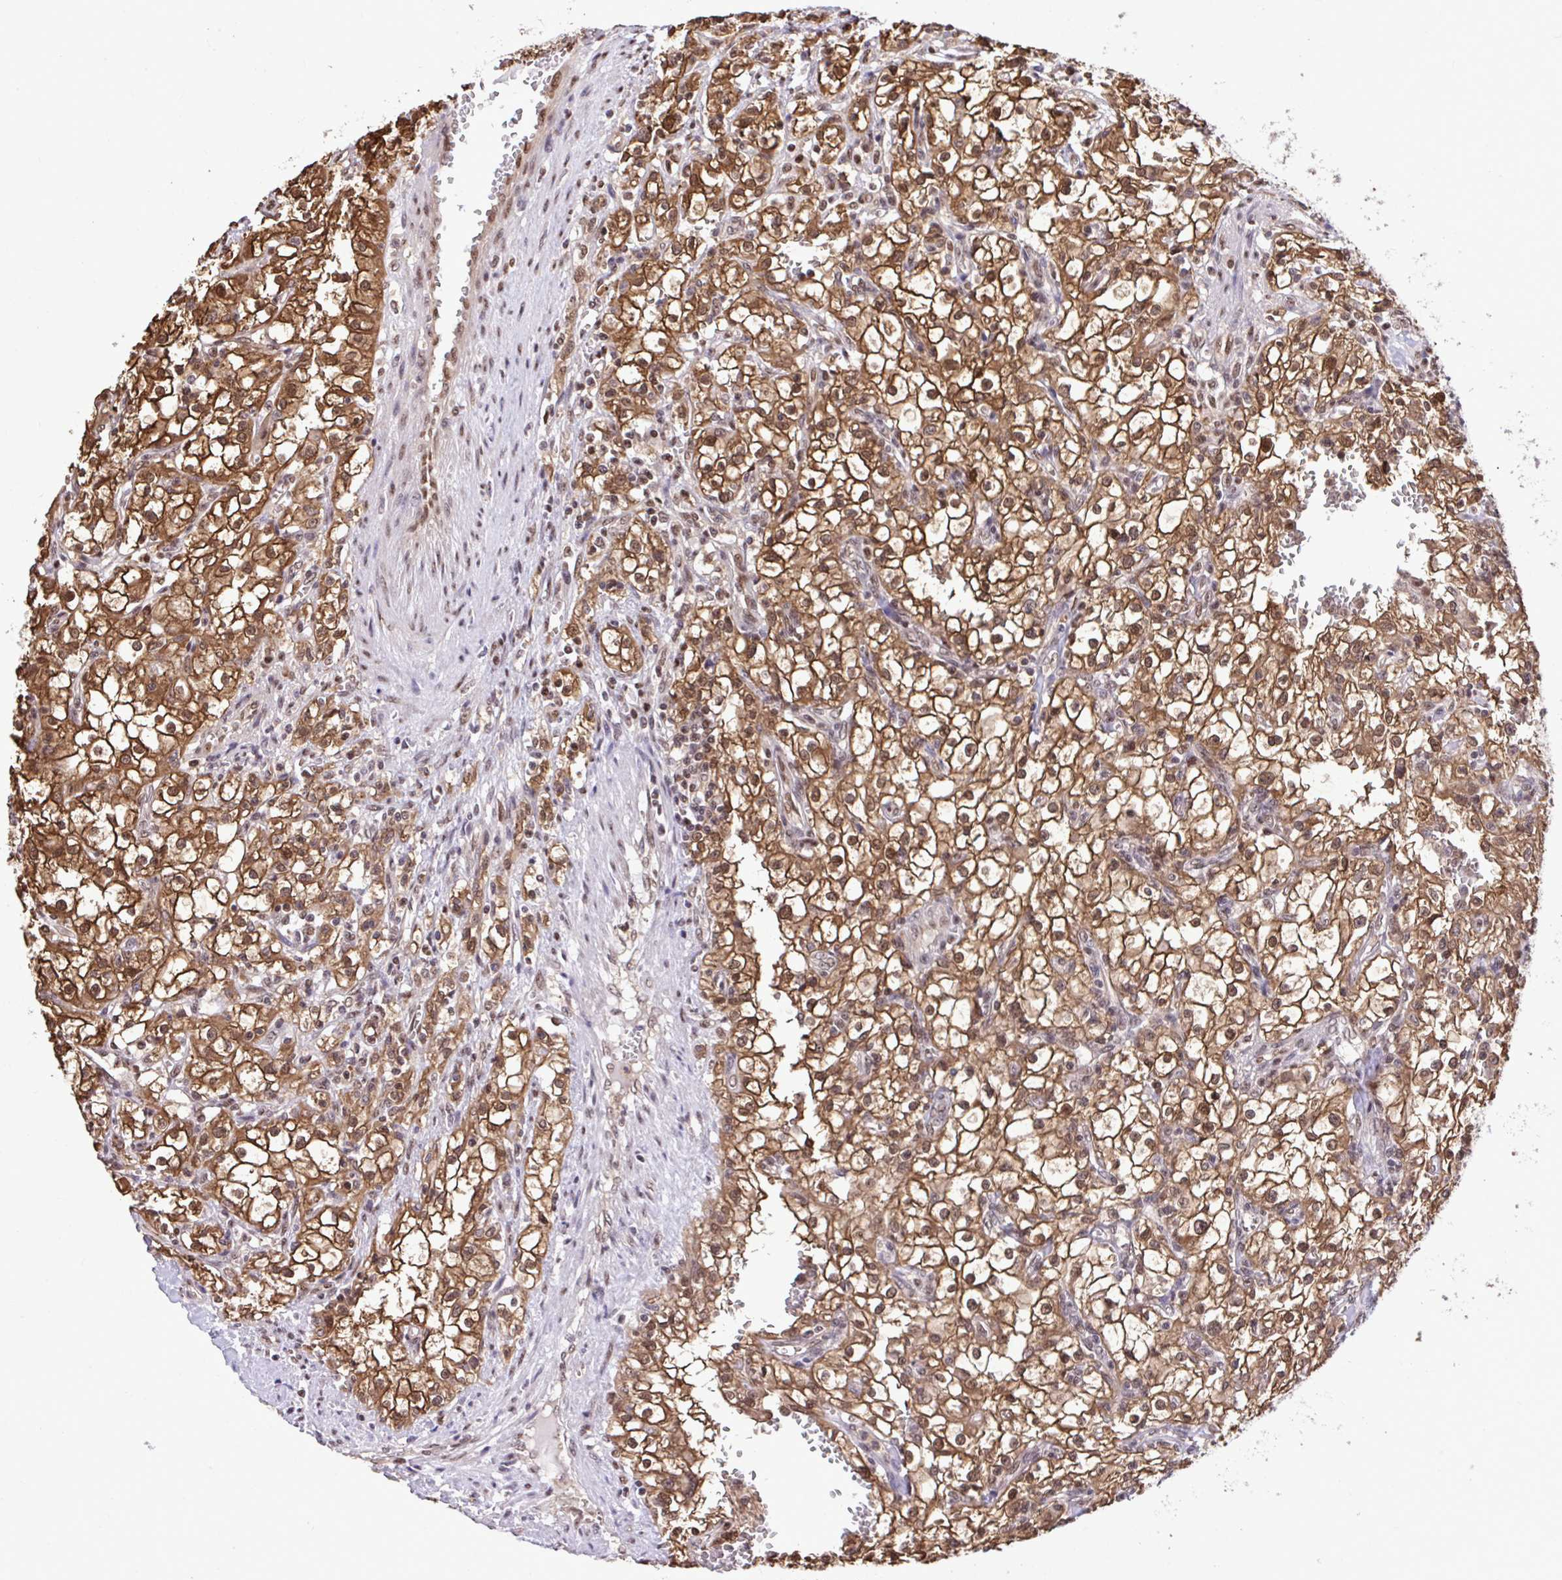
{"staining": {"intensity": "moderate", "quantity": ">75%", "location": "cytoplasmic/membranous,nuclear"}, "tissue": "renal cancer", "cell_type": "Tumor cells", "image_type": "cancer", "snomed": [{"axis": "morphology", "description": "Adenocarcinoma, NOS"}, {"axis": "topography", "description": "Kidney"}], "caption": "Approximately >75% of tumor cells in human adenocarcinoma (renal) display moderate cytoplasmic/membranous and nuclear protein staining as visualized by brown immunohistochemical staining.", "gene": "GLIS3", "patient": {"sex": "female", "age": 74}}